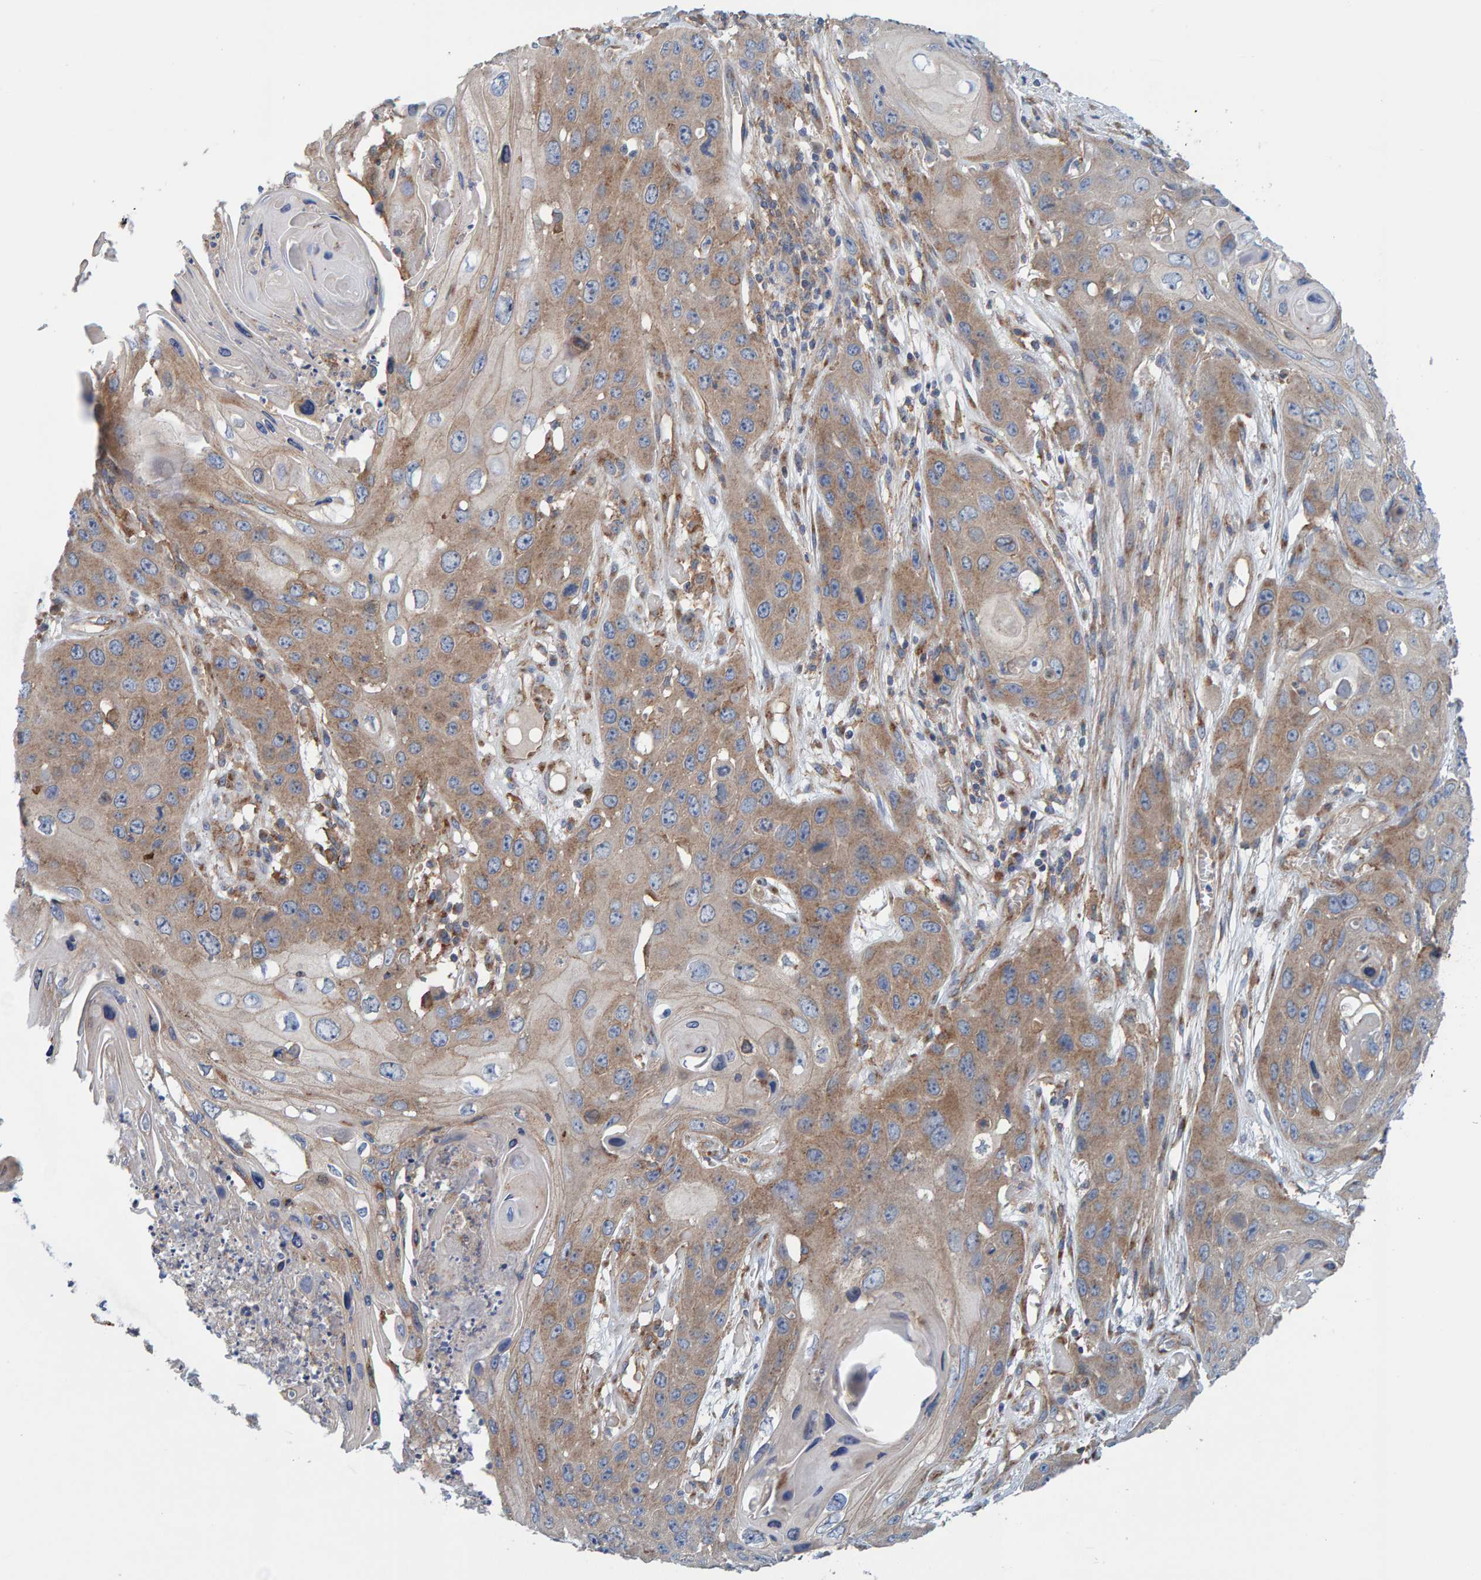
{"staining": {"intensity": "weak", "quantity": ">75%", "location": "cytoplasmic/membranous"}, "tissue": "skin cancer", "cell_type": "Tumor cells", "image_type": "cancer", "snomed": [{"axis": "morphology", "description": "Squamous cell carcinoma, NOS"}, {"axis": "topography", "description": "Skin"}], "caption": "This photomicrograph reveals immunohistochemistry staining of human skin squamous cell carcinoma, with low weak cytoplasmic/membranous positivity in about >75% of tumor cells.", "gene": "MKLN1", "patient": {"sex": "male", "age": 55}}